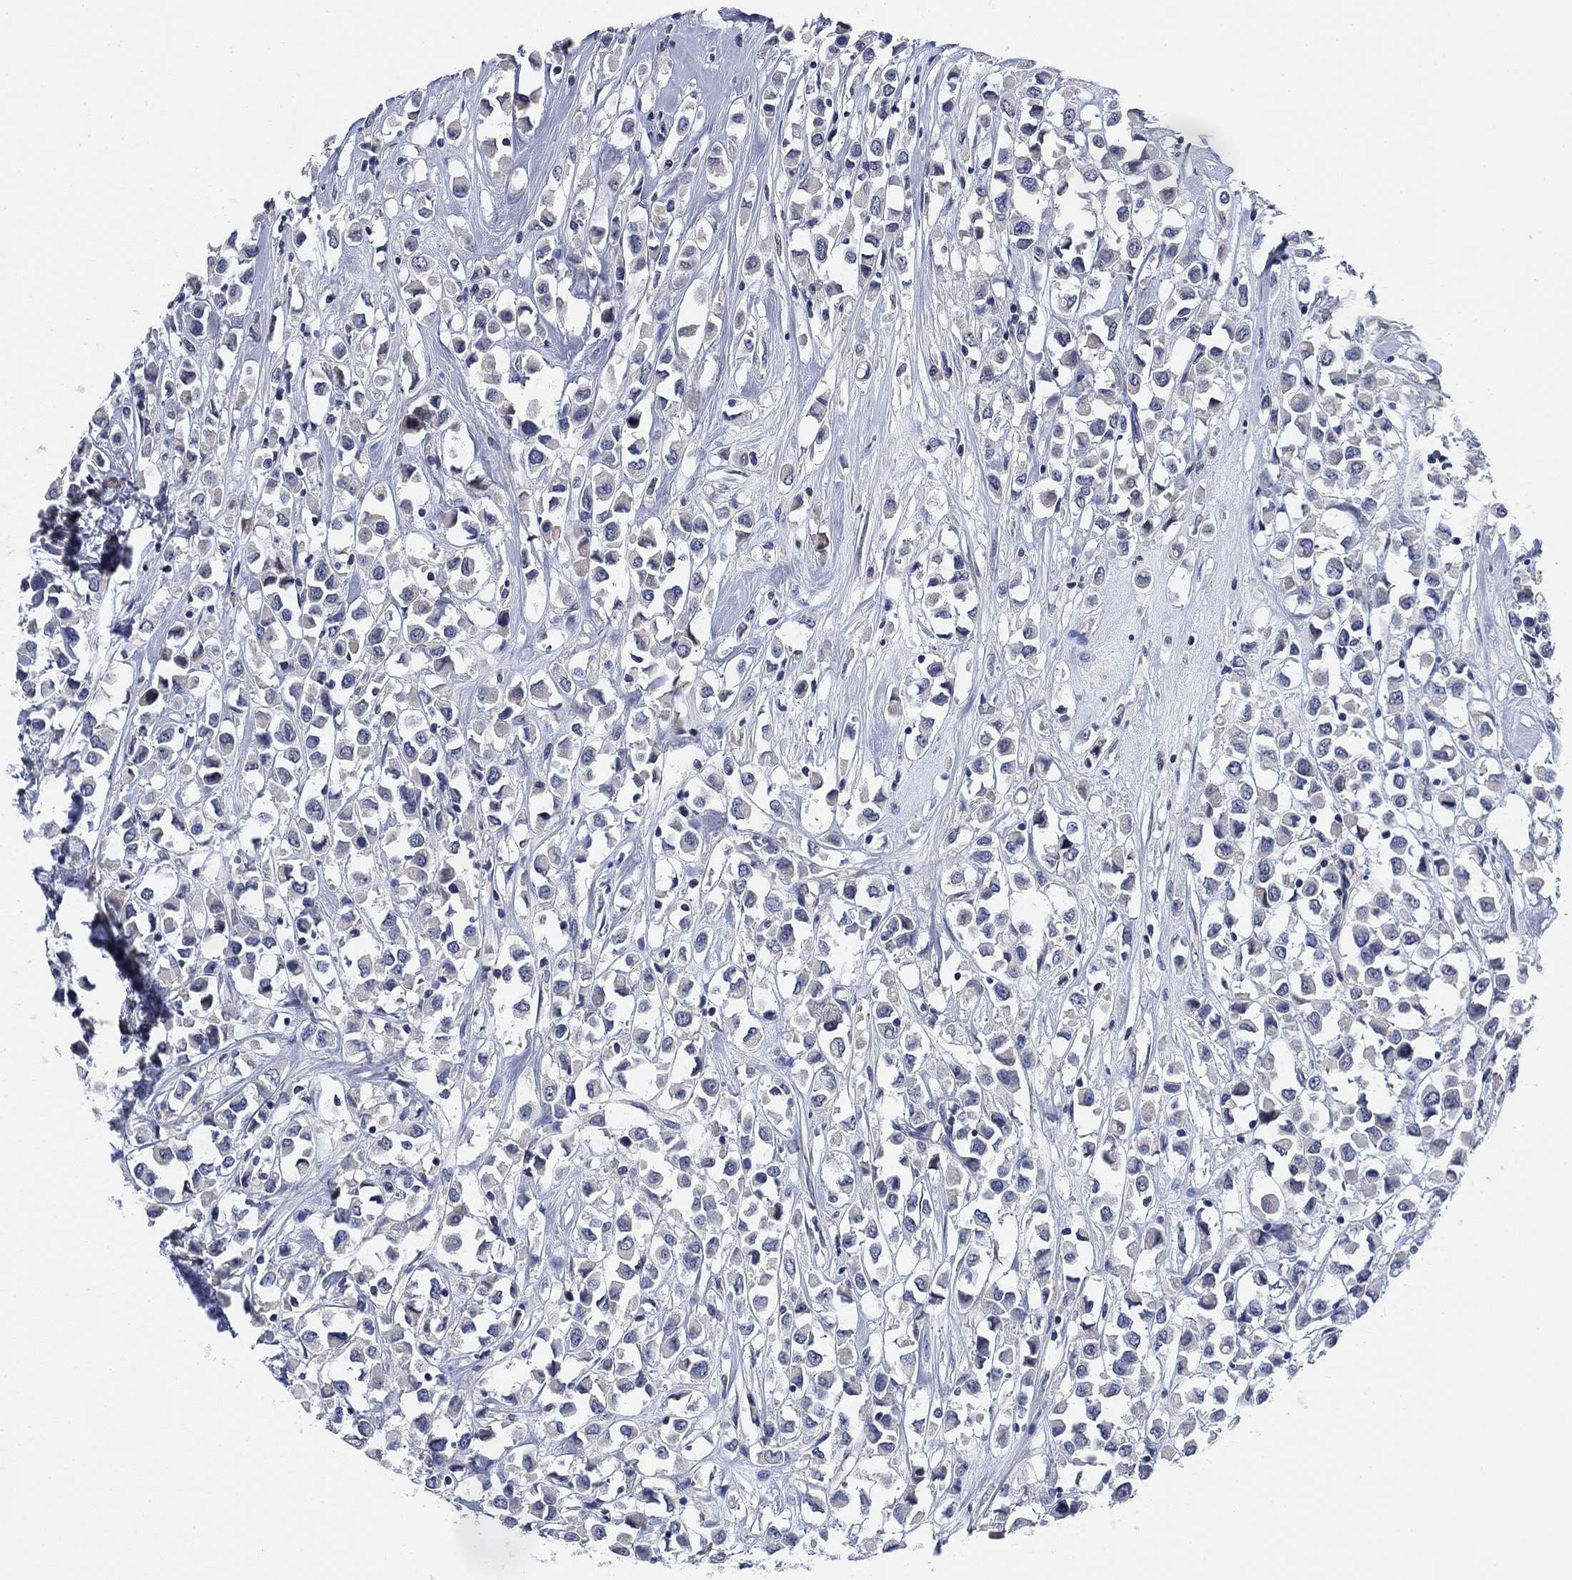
{"staining": {"intensity": "negative", "quantity": "none", "location": "none"}, "tissue": "breast cancer", "cell_type": "Tumor cells", "image_type": "cancer", "snomed": [{"axis": "morphology", "description": "Duct carcinoma"}, {"axis": "topography", "description": "Breast"}], "caption": "Human intraductal carcinoma (breast) stained for a protein using IHC reveals no expression in tumor cells.", "gene": "DAZL", "patient": {"sex": "female", "age": 61}}